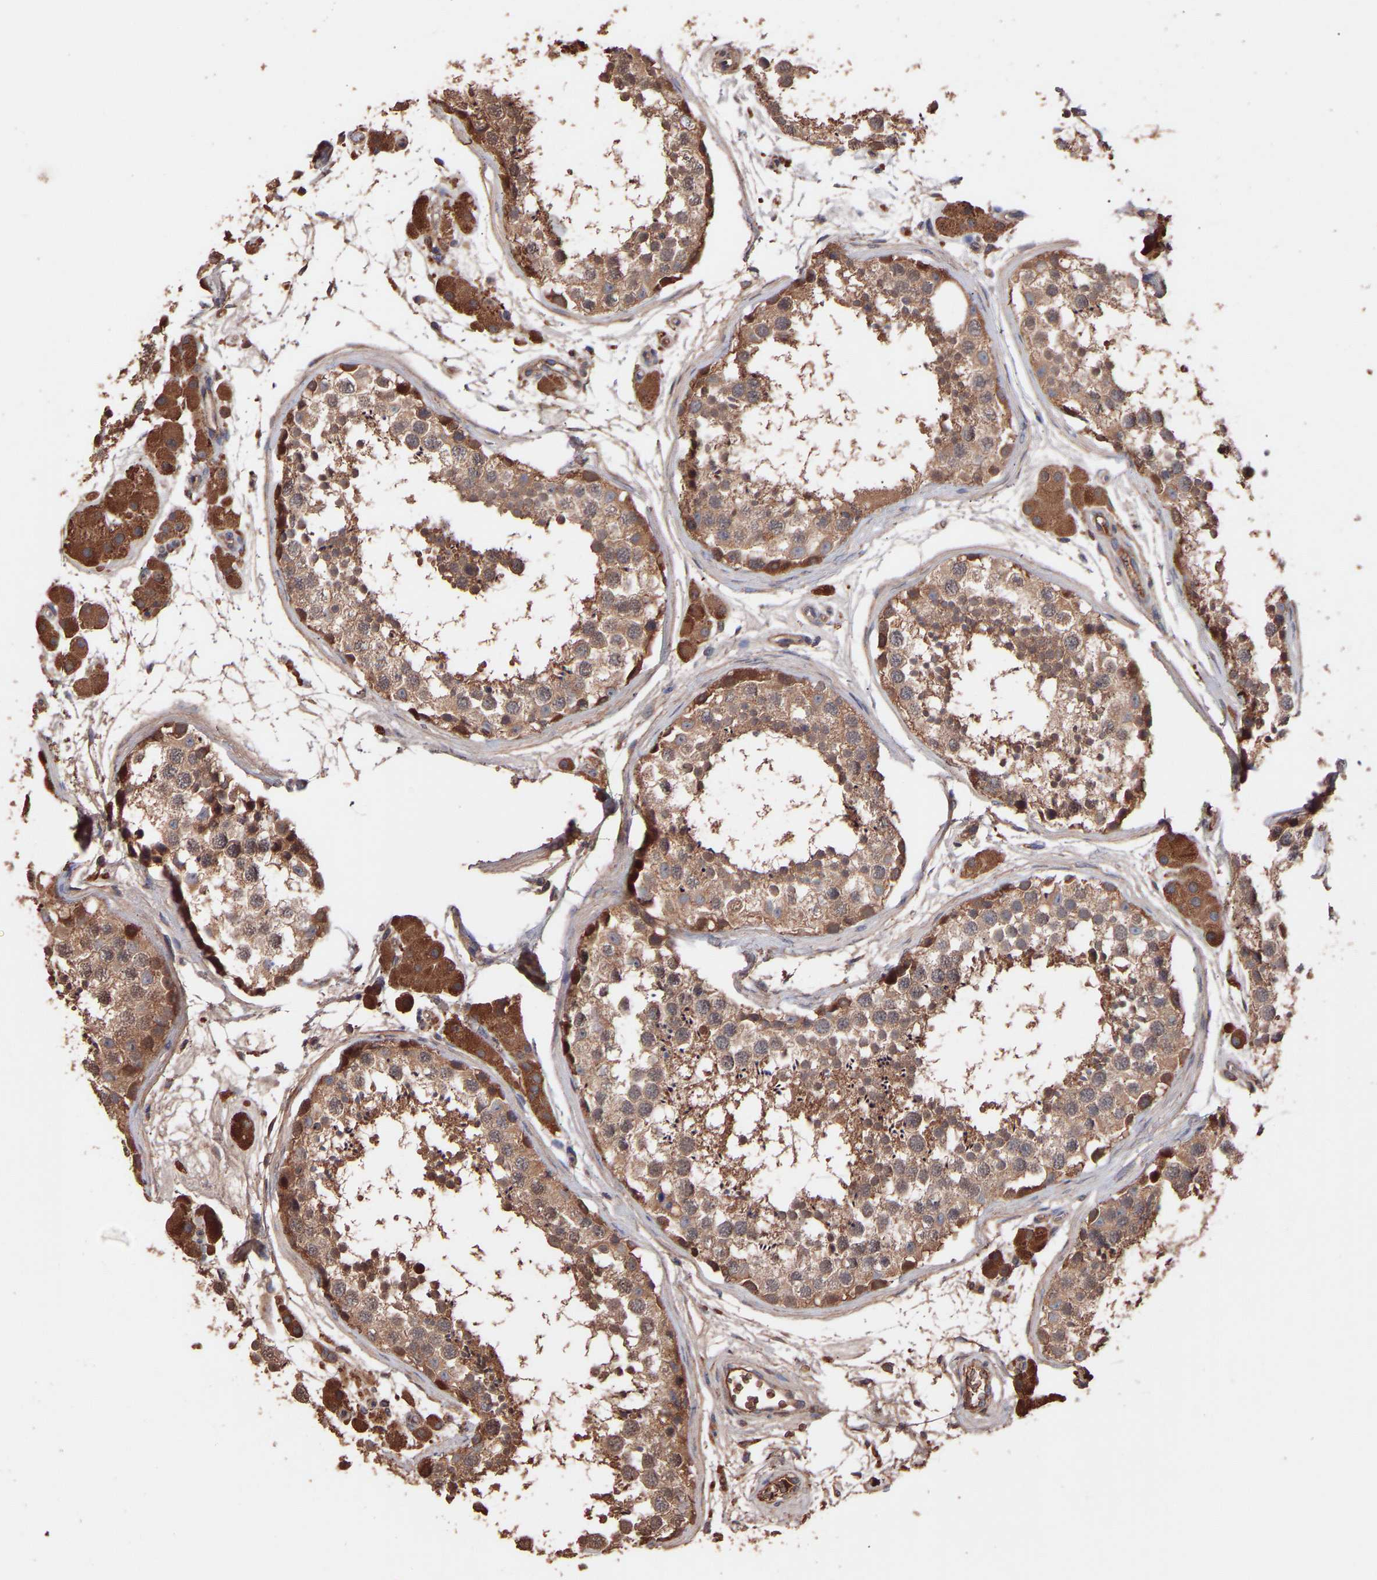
{"staining": {"intensity": "moderate", "quantity": ">75%", "location": "cytoplasmic/membranous"}, "tissue": "testis", "cell_type": "Cells in seminiferous ducts", "image_type": "normal", "snomed": [{"axis": "morphology", "description": "Normal tissue, NOS"}, {"axis": "topography", "description": "Testis"}], "caption": "This image exhibits normal testis stained with IHC to label a protein in brown. The cytoplasmic/membranous of cells in seminiferous ducts show moderate positivity for the protein. Nuclei are counter-stained blue.", "gene": "TMEM268", "patient": {"sex": "male", "age": 56}}